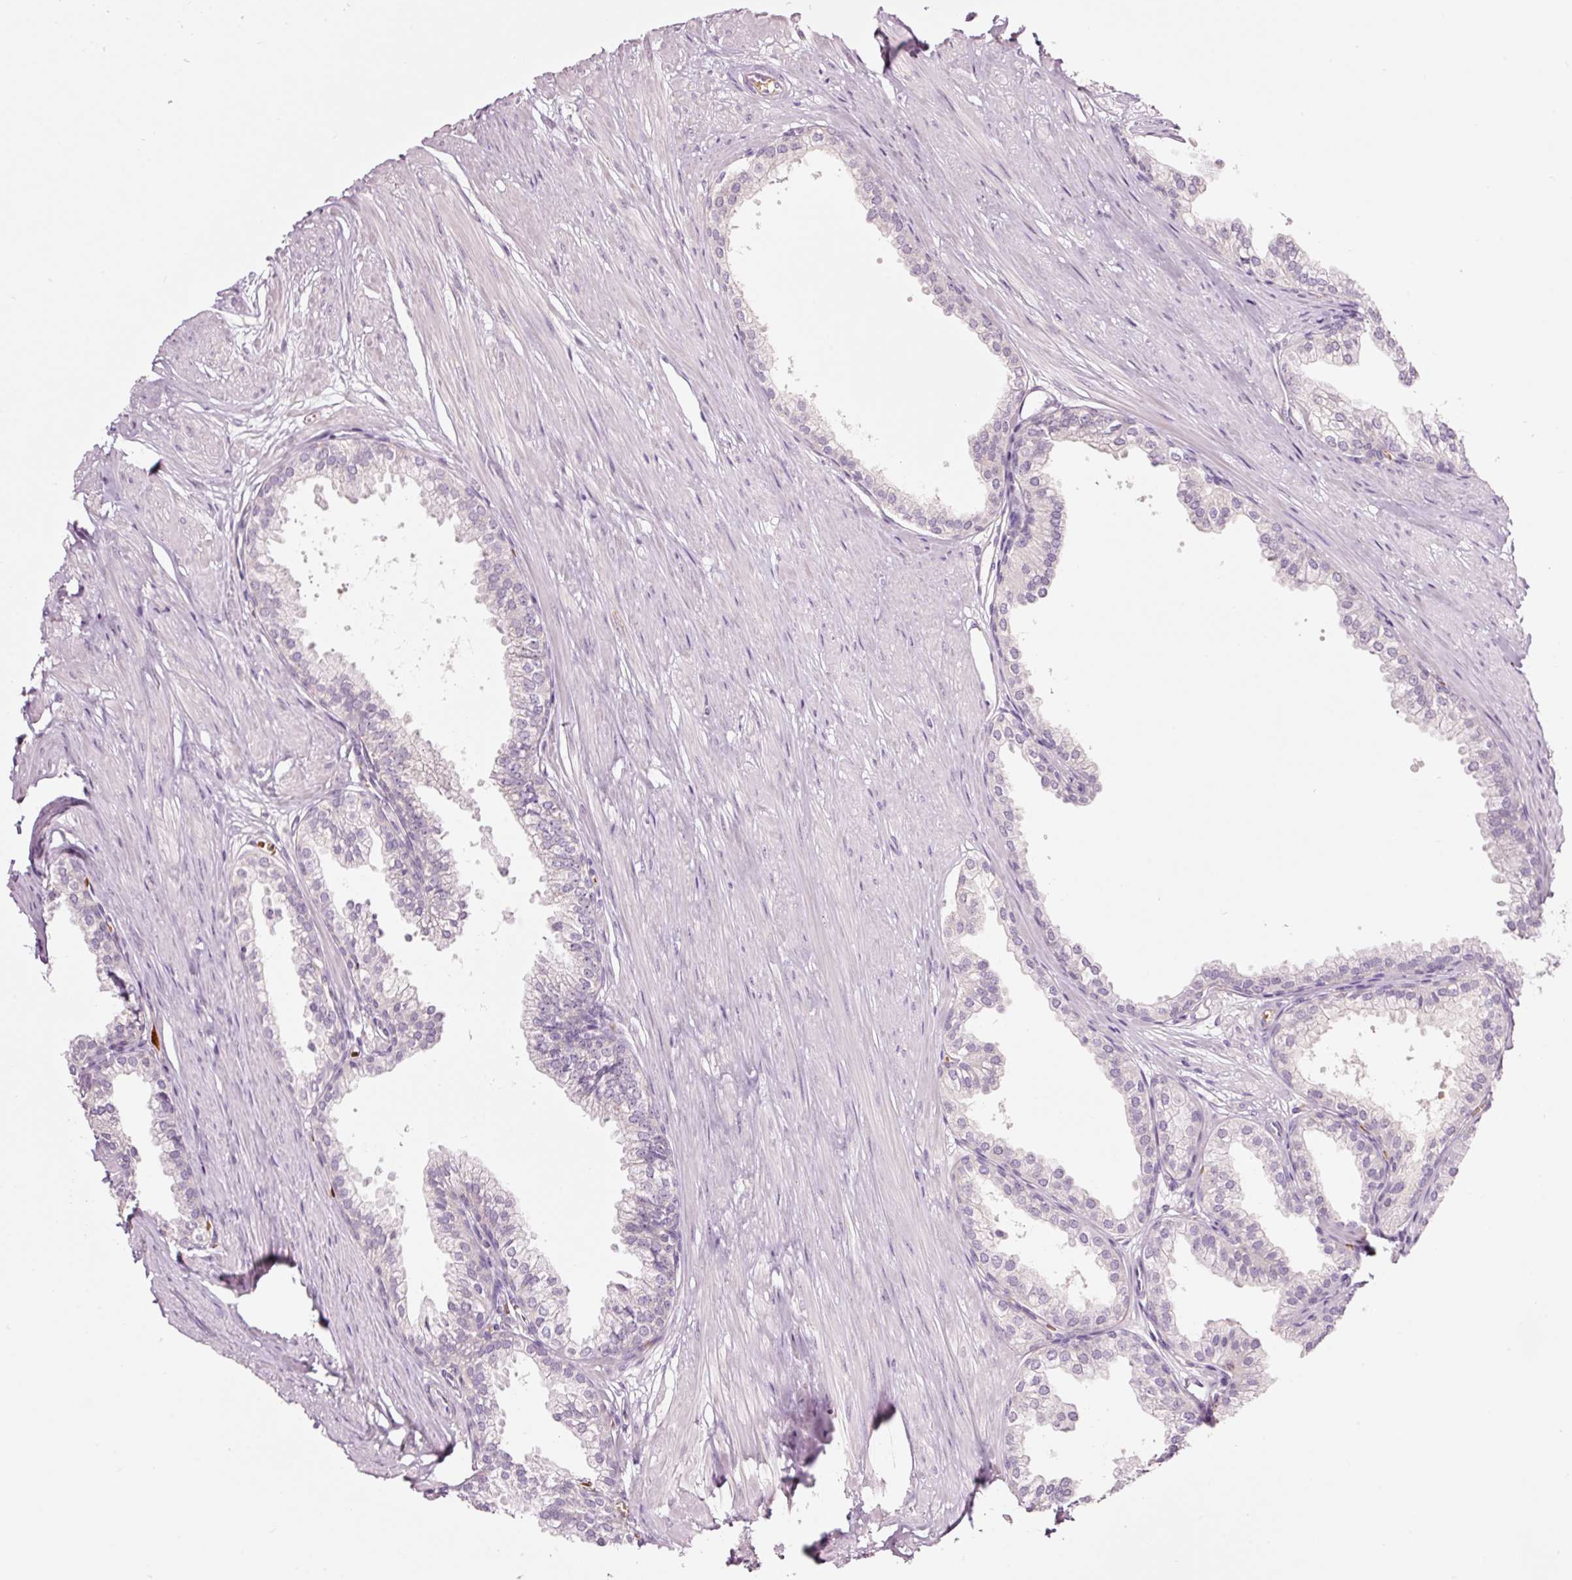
{"staining": {"intensity": "negative", "quantity": "none", "location": "none"}, "tissue": "prostate", "cell_type": "Glandular cells", "image_type": "normal", "snomed": [{"axis": "morphology", "description": "Normal tissue, NOS"}, {"axis": "topography", "description": "Prostate"}, {"axis": "topography", "description": "Peripheral nerve tissue"}], "caption": "High magnification brightfield microscopy of benign prostate stained with DAB (brown) and counterstained with hematoxylin (blue): glandular cells show no significant staining. (Stains: DAB immunohistochemistry with hematoxylin counter stain, Microscopy: brightfield microscopy at high magnification).", "gene": "LDHAL6B", "patient": {"sex": "male", "age": 55}}